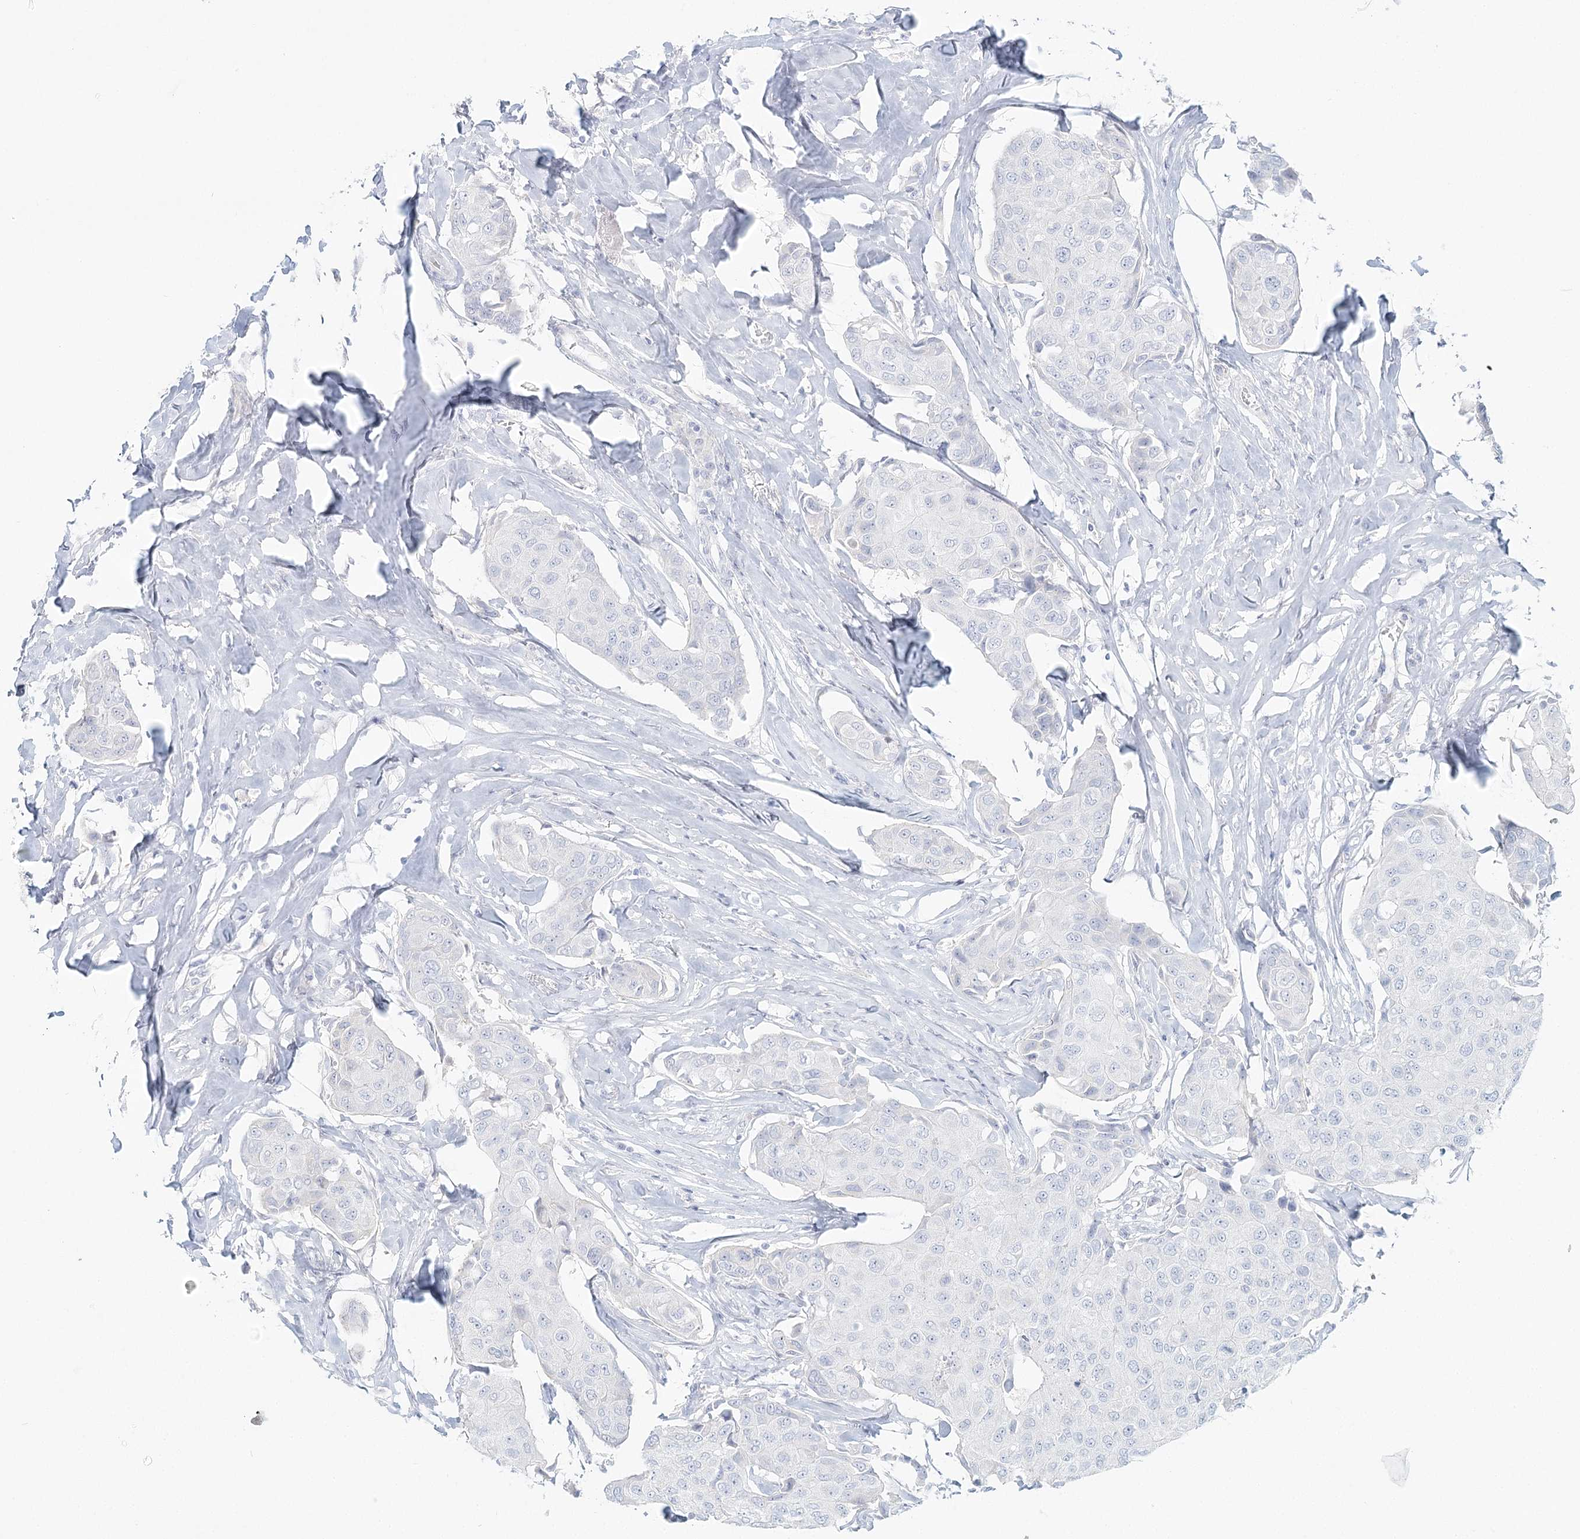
{"staining": {"intensity": "negative", "quantity": "none", "location": "none"}, "tissue": "breast cancer", "cell_type": "Tumor cells", "image_type": "cancer", "snomed": [{"axis": "morphology", "description": "Duct carcinoma"}, {"axis": "topography", "description": "Breast"}], "caption": "IHC of breast cancer (invasive ductal carcinoma) demonstrates no expression in tumor cells. The staining is performed using DAB (3,3'-diaminobenzidine) brown chromogen with nuclei counter-stained in using hematoxylin.", "gene": "DMGDH", "patient": {"sex": "female", "age": 80}}